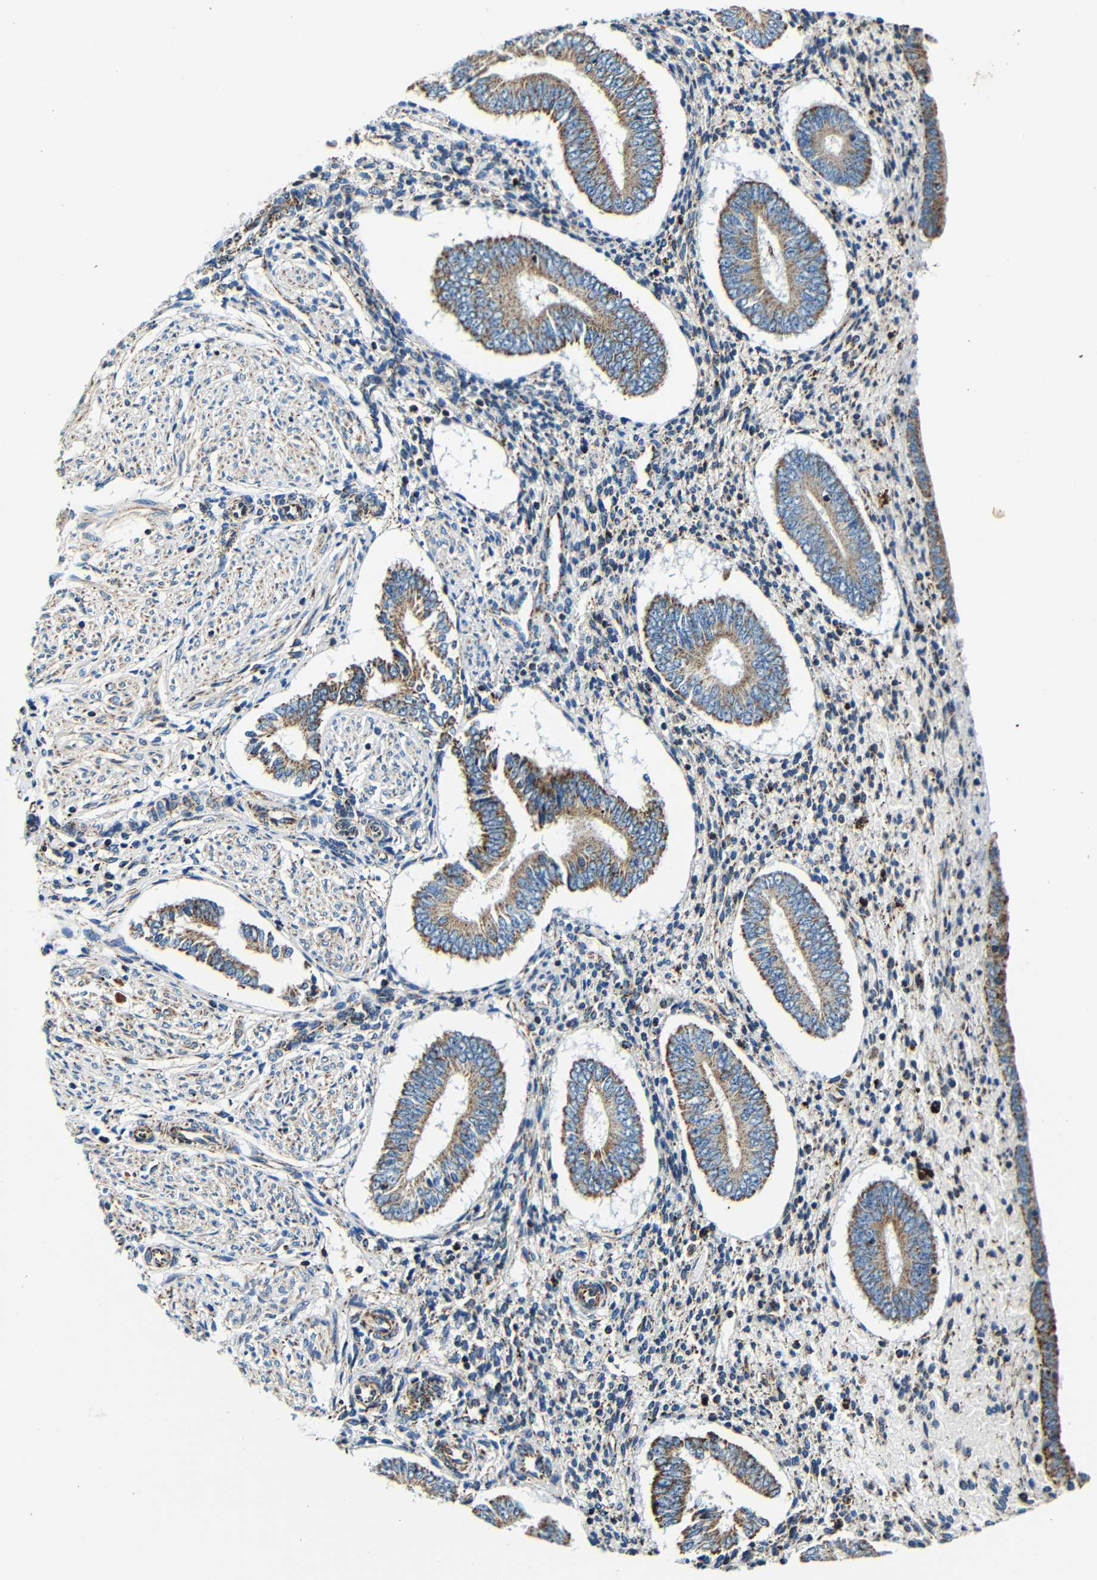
{"staining": {"intensity": "moderate", "quantity": "<25%", "location": "cytoplasmic/membranous"}, "tissue": "endometrium", "cell_type": "Cells in endometrial stroma", "image_type": "normal", "snomed": [{"axis": "morphology", "description": "Normal tissue, NOS"}, {"axis": "topography", "description": "Endometrium"}], "caption": "A brown stain shows moderate cytoplasmic/membranous expression of a protein in cells in endometrial stroma of benign human endometrium.", "gene": "GALNT18", "patient": {"sex": "female", "age": 42}}